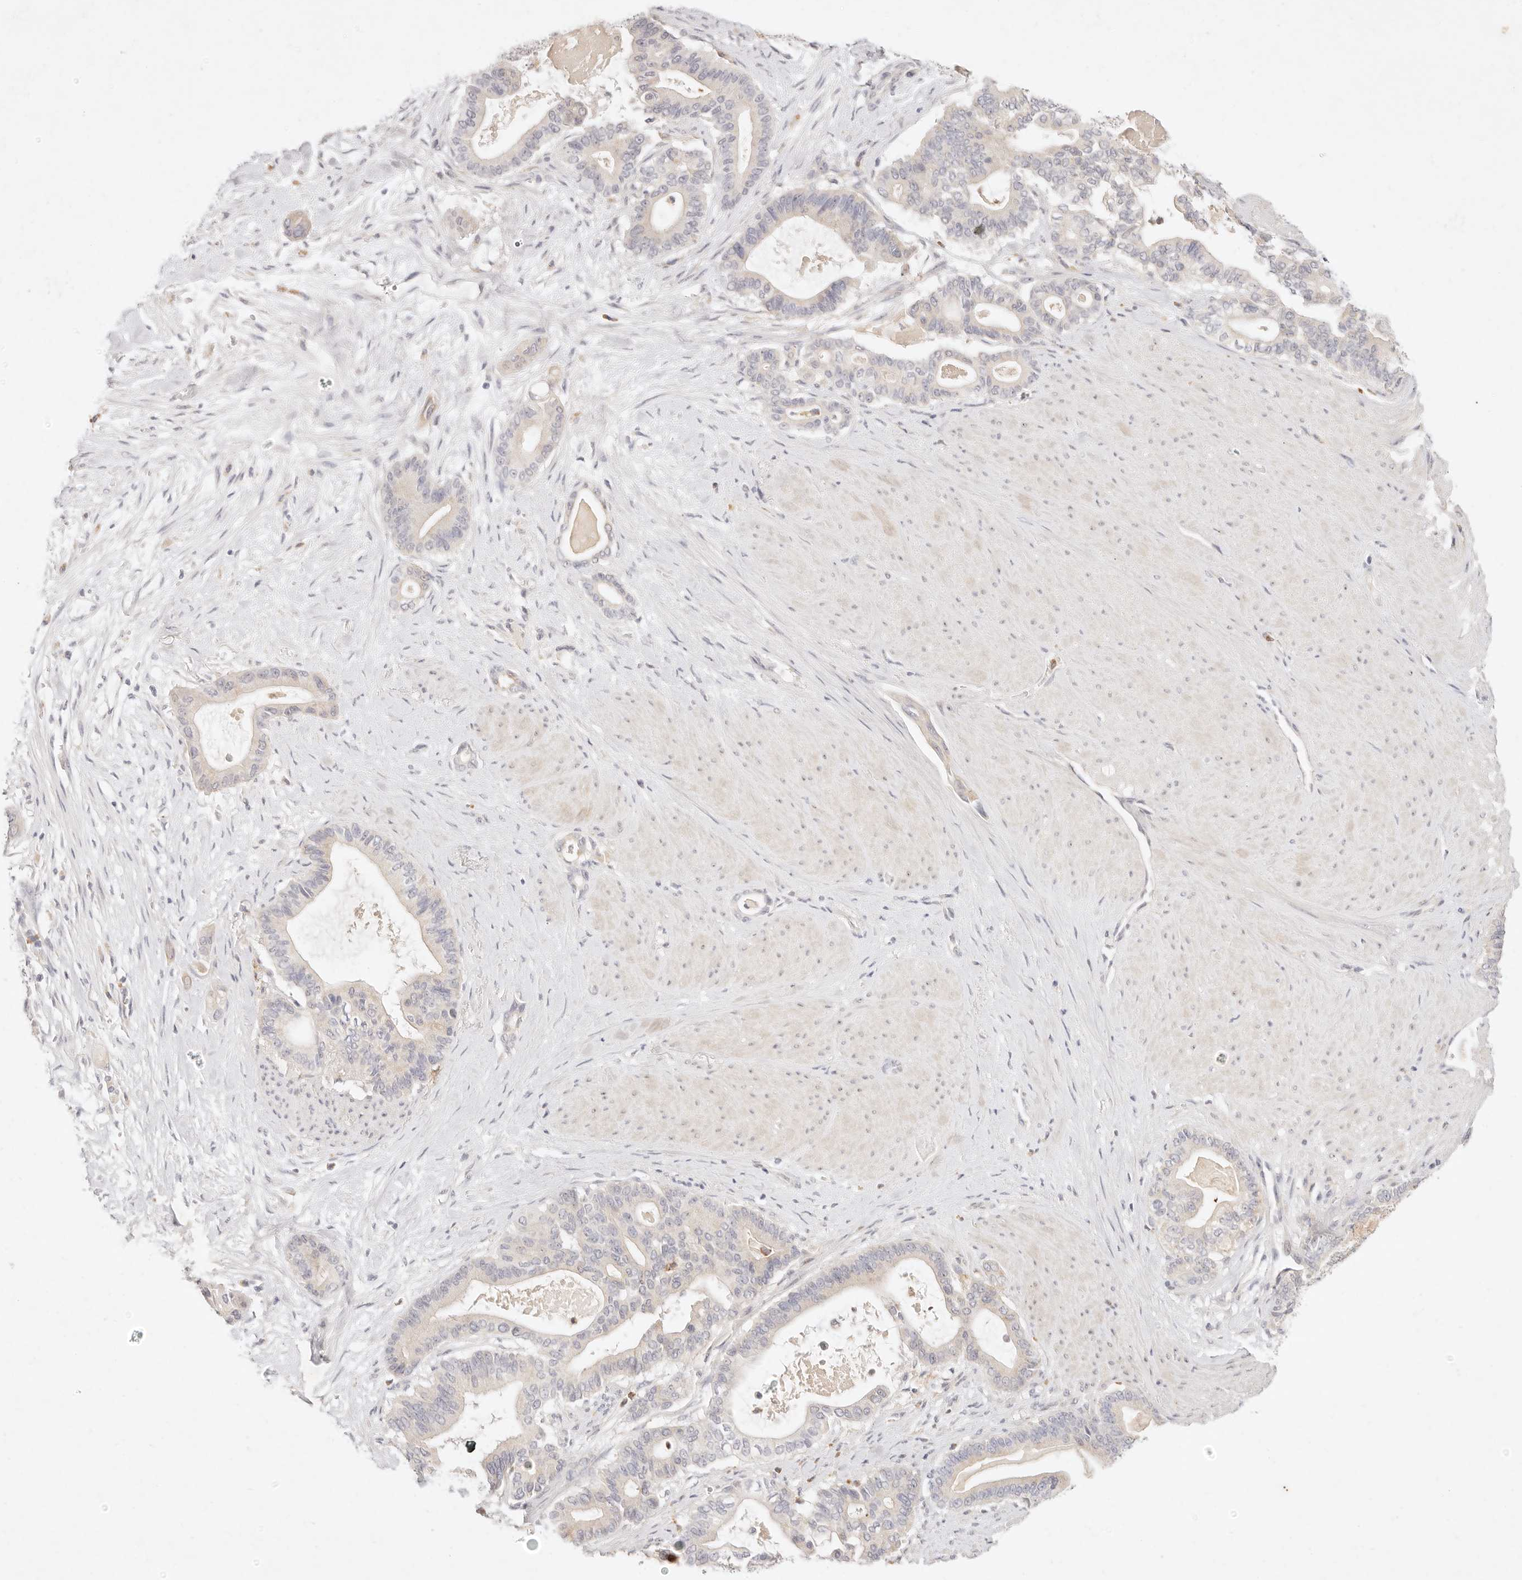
{"staining": {"intensity": "weak", "quantity": "25%-75%", "location": "cytoplasmic/membranous"}, "tissue": "pancreatic cancer", "cell_type": "Tumor cells", "image_type": "cancer", "snomed": [{"axis": "morphology", "description": "Adenocarcinoma, NOS"}, {"axis": "topography", "description": "Pancreas"}], "caption": "A high-resolution histopathology image shows IHC staining of pancreatic cancer (adenocarcinoma), which demonstrates weak cytoplasmic/membranous positivity in about 25%-75% of tumor cells. The protein is shown in brown color, while the nuclei are stained blue.", "gene": "GPR84", "patient": {"sex": "male", "age": 63}}